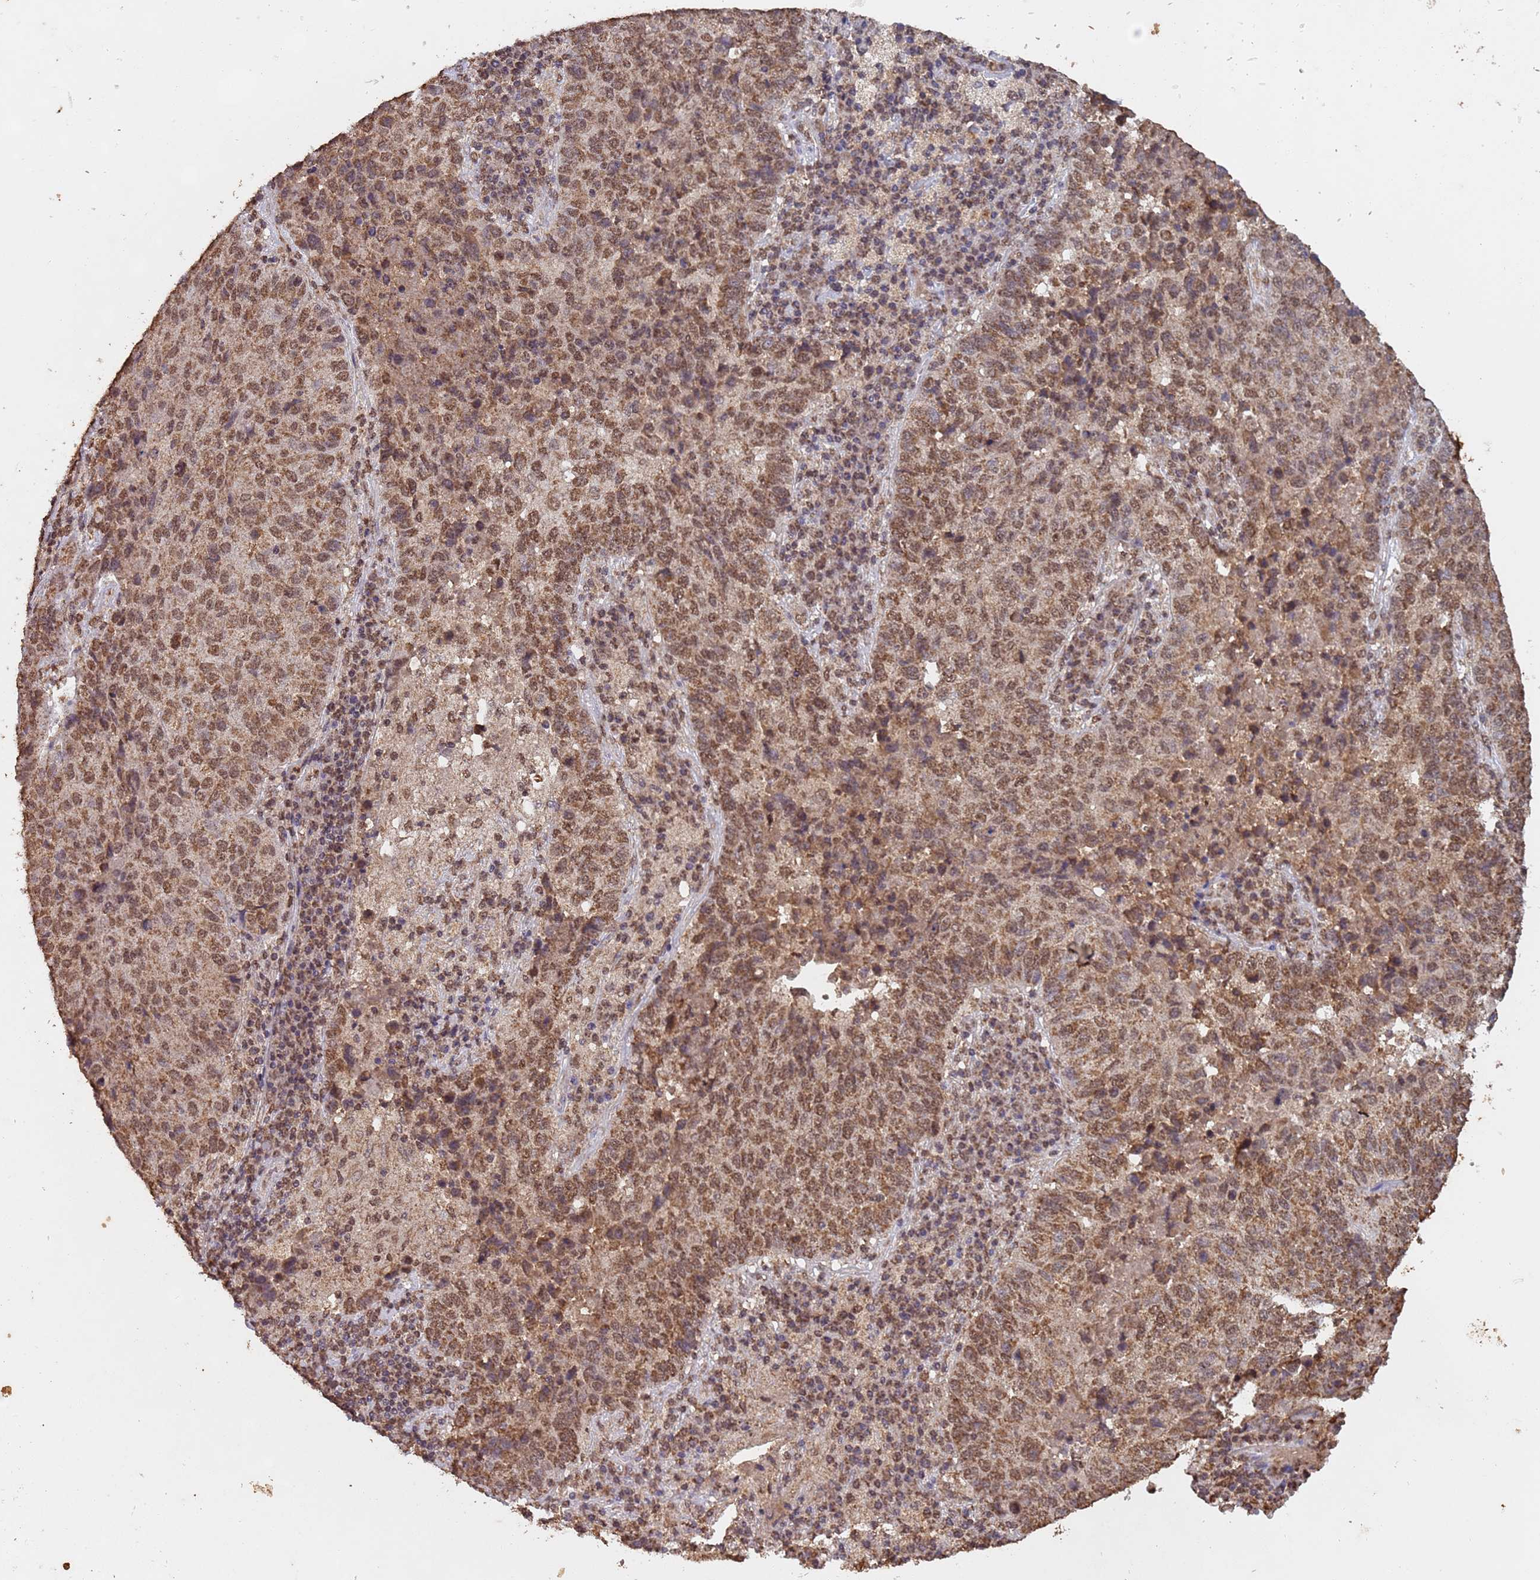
{"staining": {"intensity": "moderate", "quantity": ">75%", "location": "cytoplasmic/membranous,nuclear"}, "tissue": "lung cancer", "cell_type": "Tumor cells", "image_type": "cancer", "snomed": [{"axis": "morphology", "description": "Squamous cell carcinoma, NOS"}, {"axis": "topography", "description": "Lung"}], "caption": "DAB immunohistochemical staining of human lung cancer (squamous cell carcinoma) exhibits moderate cytoplasmic/membranous and nuclear protein staining in approximately >75% of tumor cells. Nuclei are stained in blue.", "gene": "HDAC10", "patient": {"sex": "male", "age": 73}}